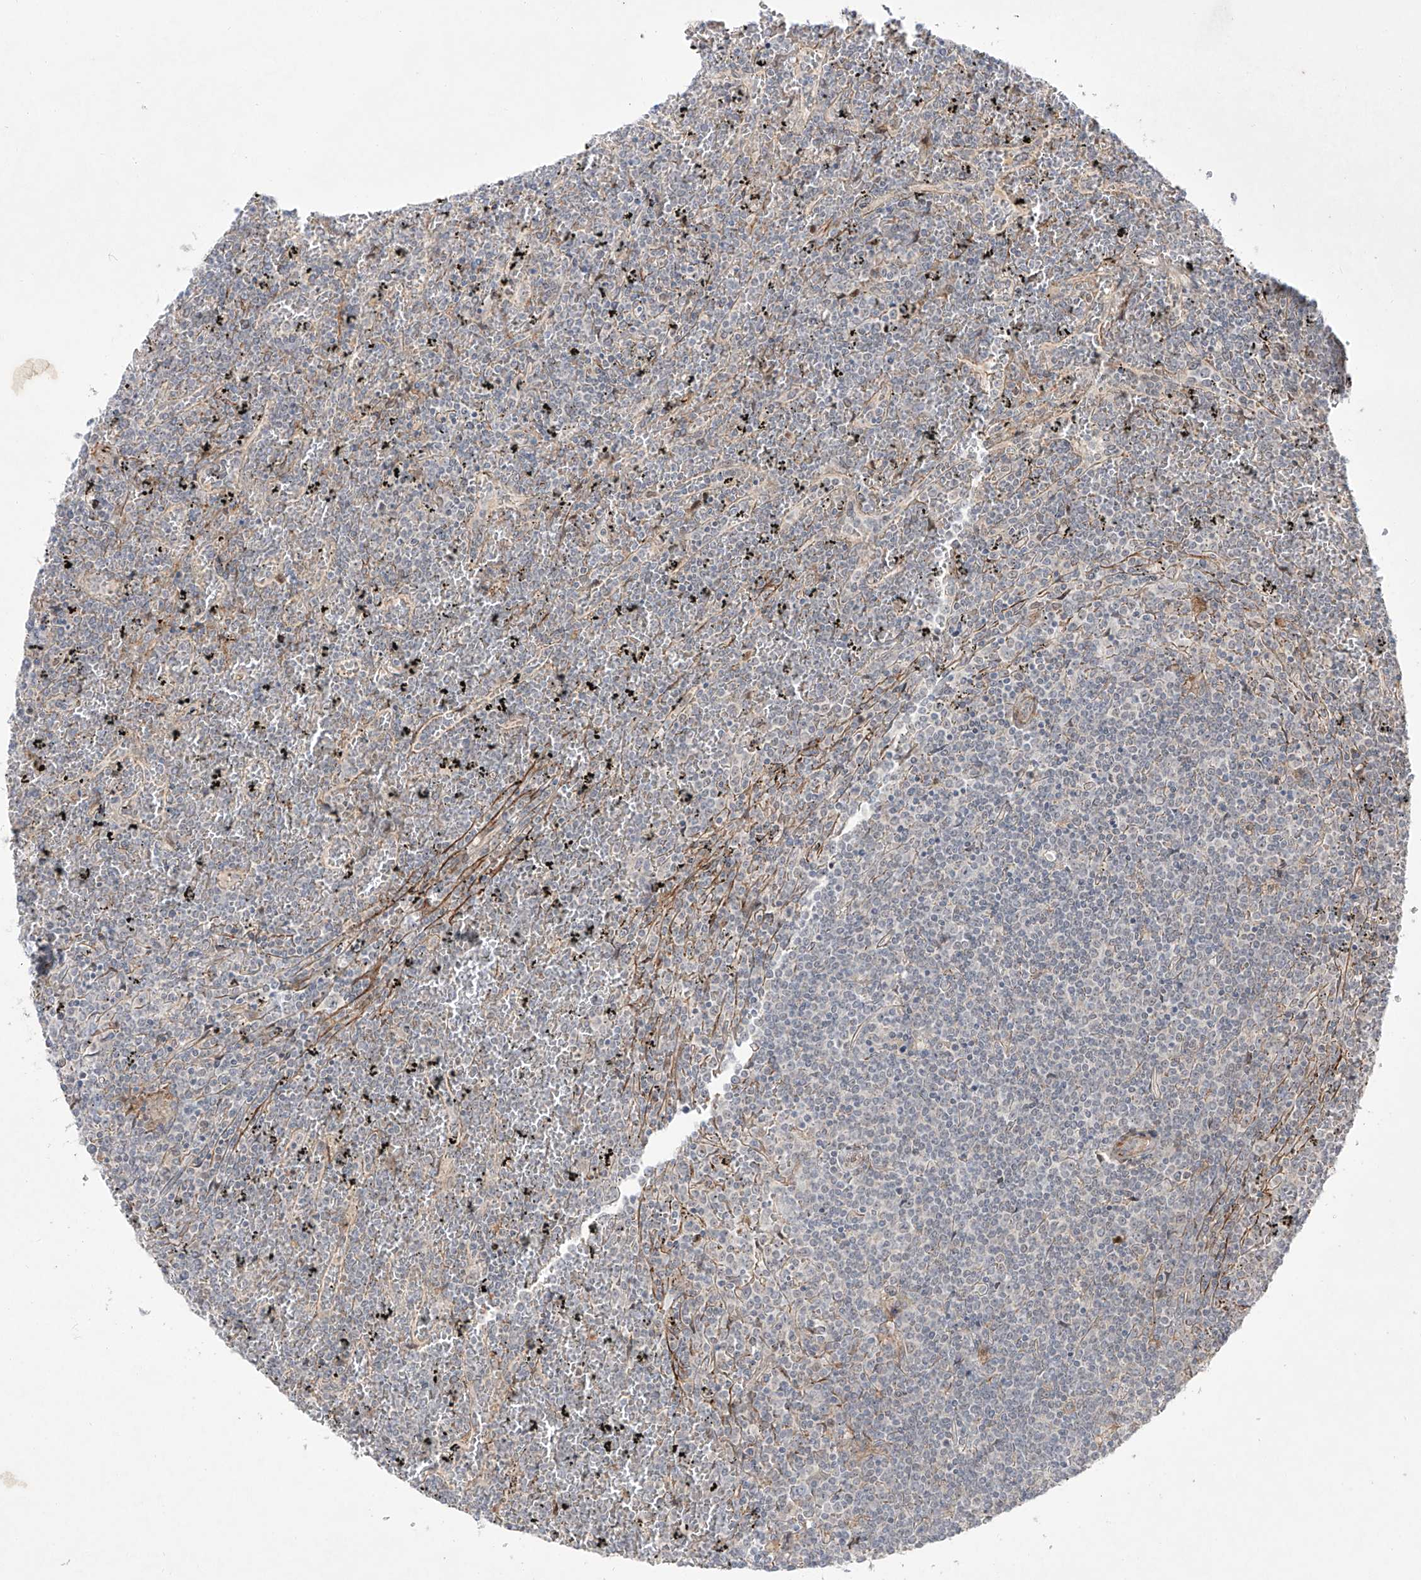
{"staining": {"intensity": "negative", "quantity": "none", "location": "none"}, "tissue": "lymphoma", "cell_type": "Tumor cells", "image_type": "cancer", "snomed": [{"axis": "morphology", "description": "Malignant lymphoma, non-Hodgkin's type, Low grade"}, {"axis": "topography", "description": "Spleen"}], "caption": "Immunohistochemistry micrograph of human lymphoma stained for a protein (brown), which demonstrates no staining in tumor cells.", "gene": "KDM1B", "patient": {"sex": "female", "age": 19}}